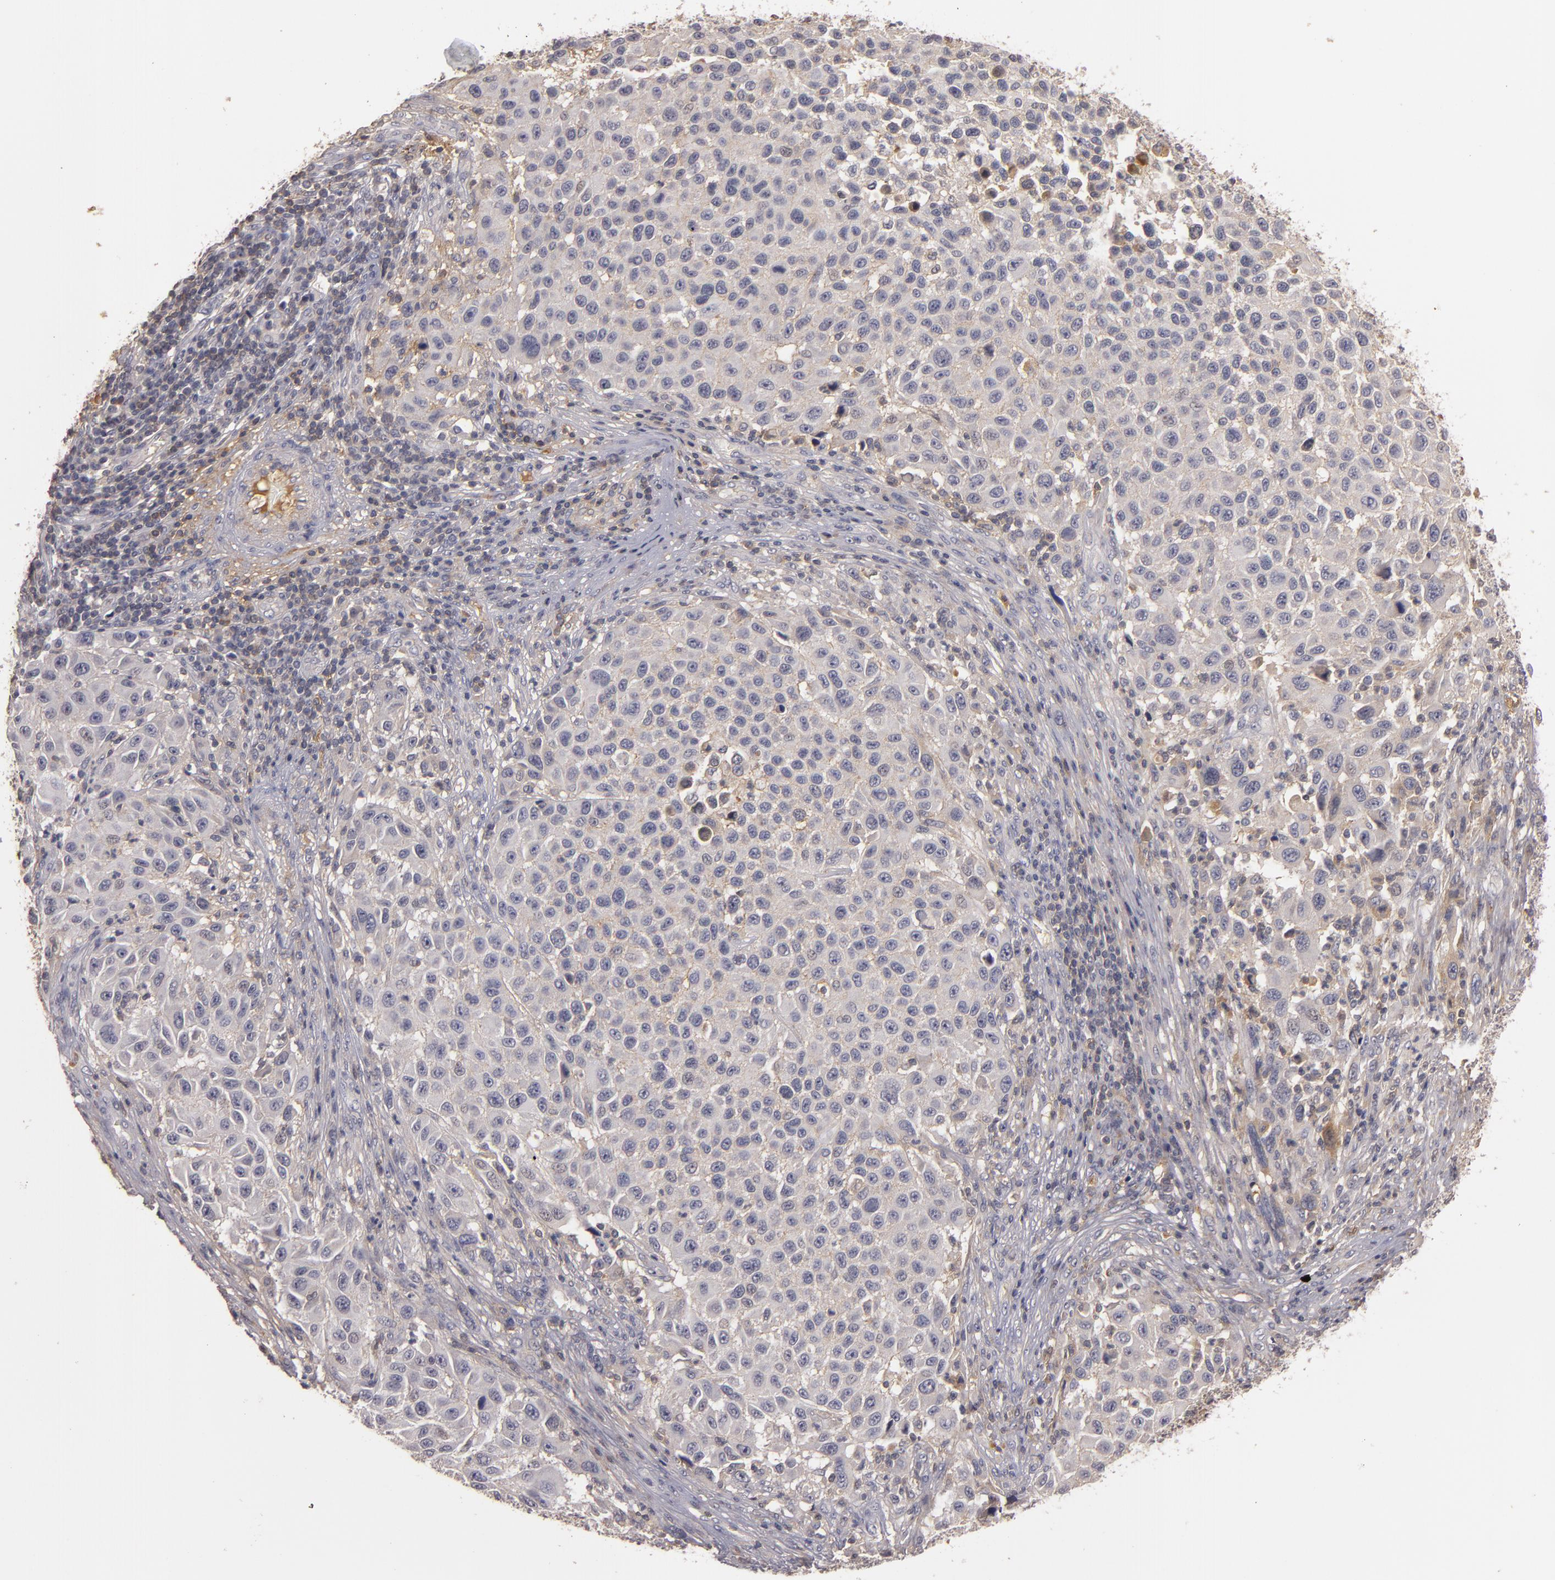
{"staining": {"intensity": "weak", "quantity": "<25%", "location": "cytoplasmic/membranous"}, "tissue": "melanoma", "cell_type": "Tumor cells", "image_type": "cancer", "snomed": [{"axis": "morphology", "description": "Malignant melanoma, Metastatic site"}, {"axis": "topography", "description": "Lymph node"}], "caption": "This is an immunohistochemistry (IHC) histopathology image of human melanoma. There is no positivity in tumor cells.", "gene": "MBL2", "patient": {"sex": "male", "age": 61}}